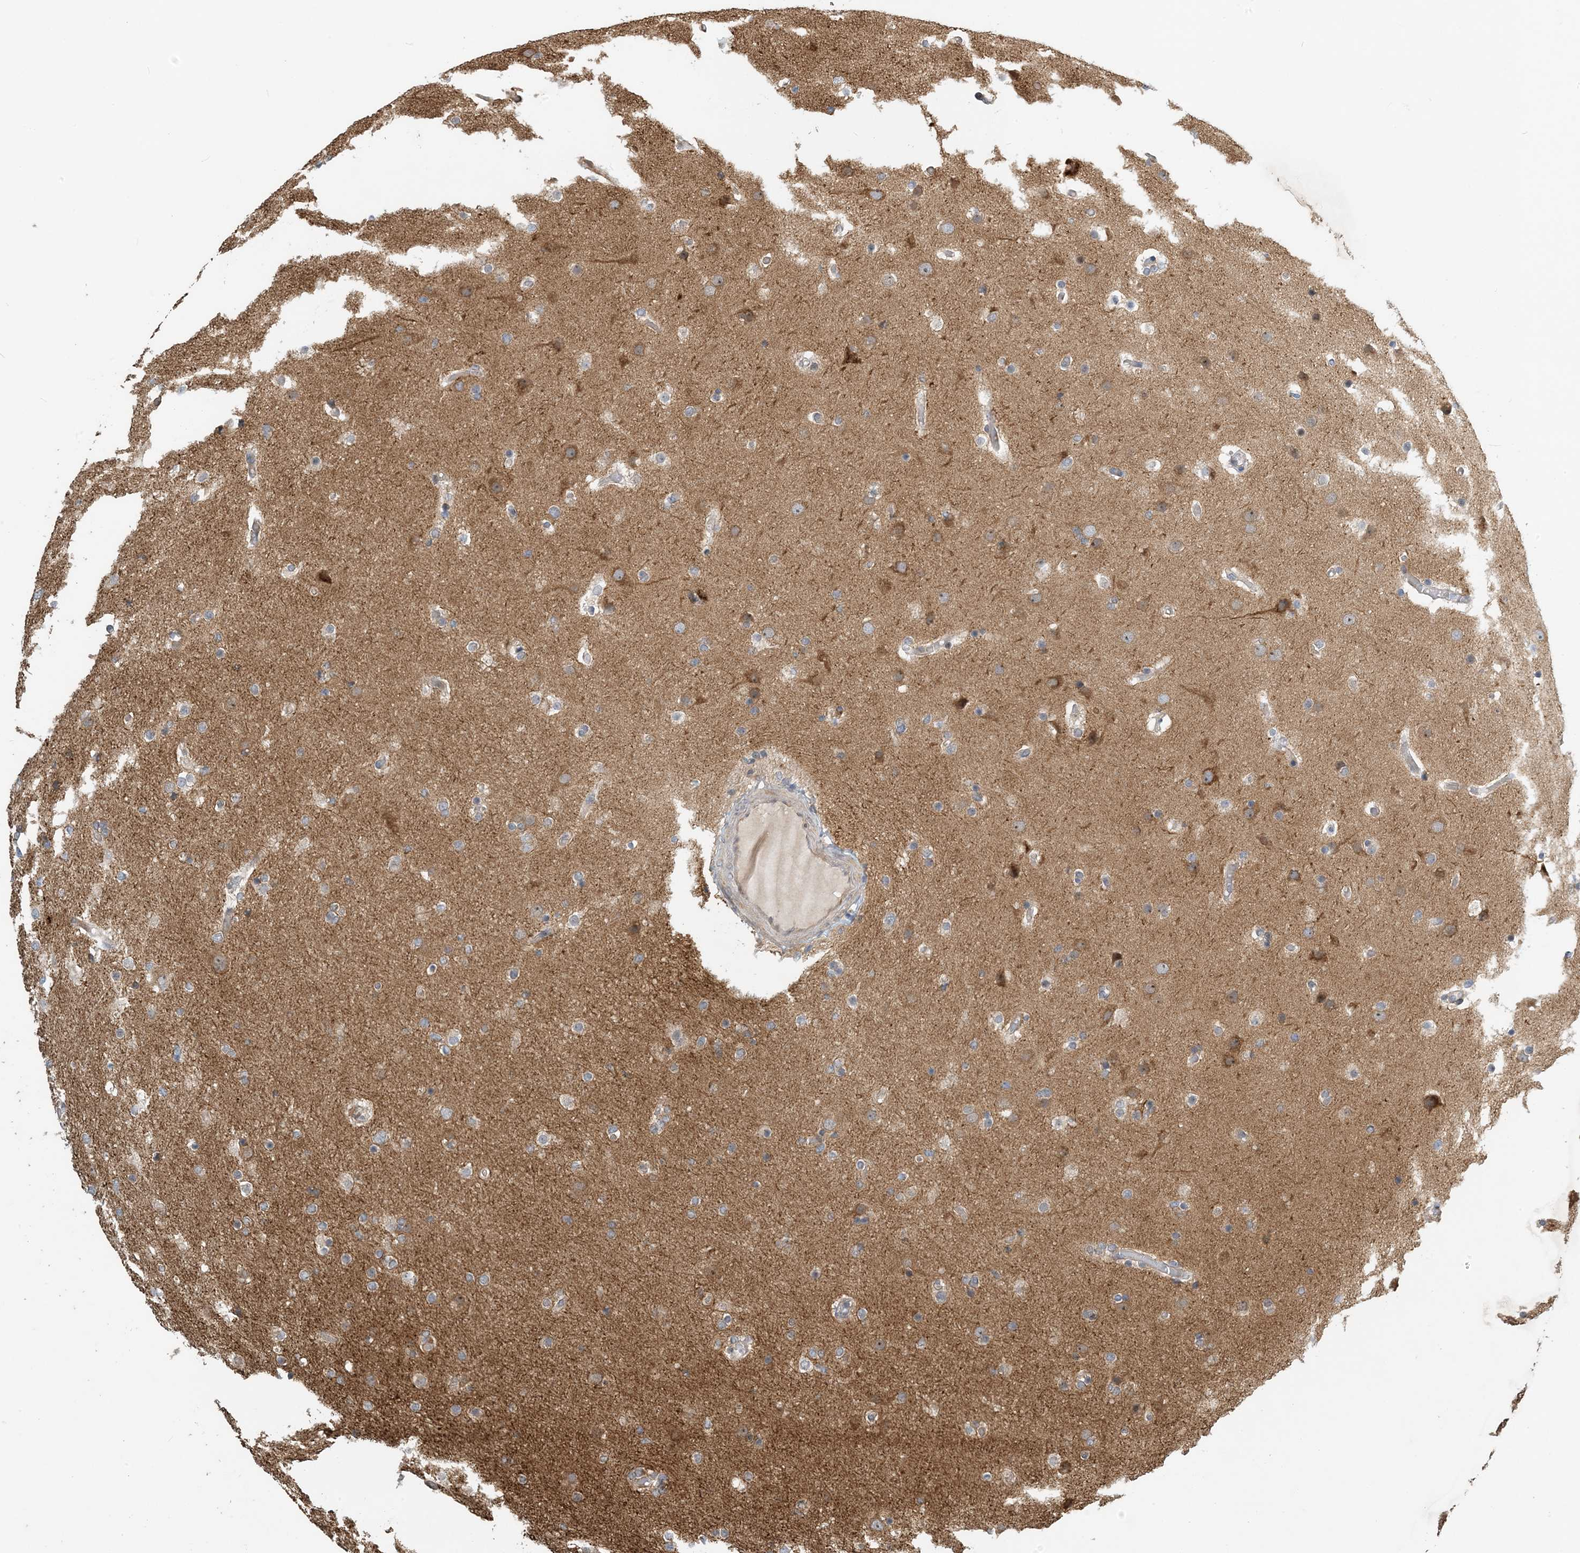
{"staining": {"intensity": "weak", "quantity": "<25%", "location": "cytoplasmic/membranous"}, "tissue": "glioma", "cell_type": "Tumor cells", "image_type": "cancer", "snomed": [{"axis": "morphology", "description": "Glioma, malignant, High grade"}, {"axis": "topography", "description": "Cerebral cortex"}], "caption": "This micrograph is of malignant high-grade glioma stained with immunohistochemistry (IHC) to label a protein in brown with the nuclei are counter-stained blue. There is no expression in tumor cells. (DAB IHC visualized using brightfield microscopy, high magnification).", "gene": "ZBTB3", "patient": {"sex": "female", "age": 36}}